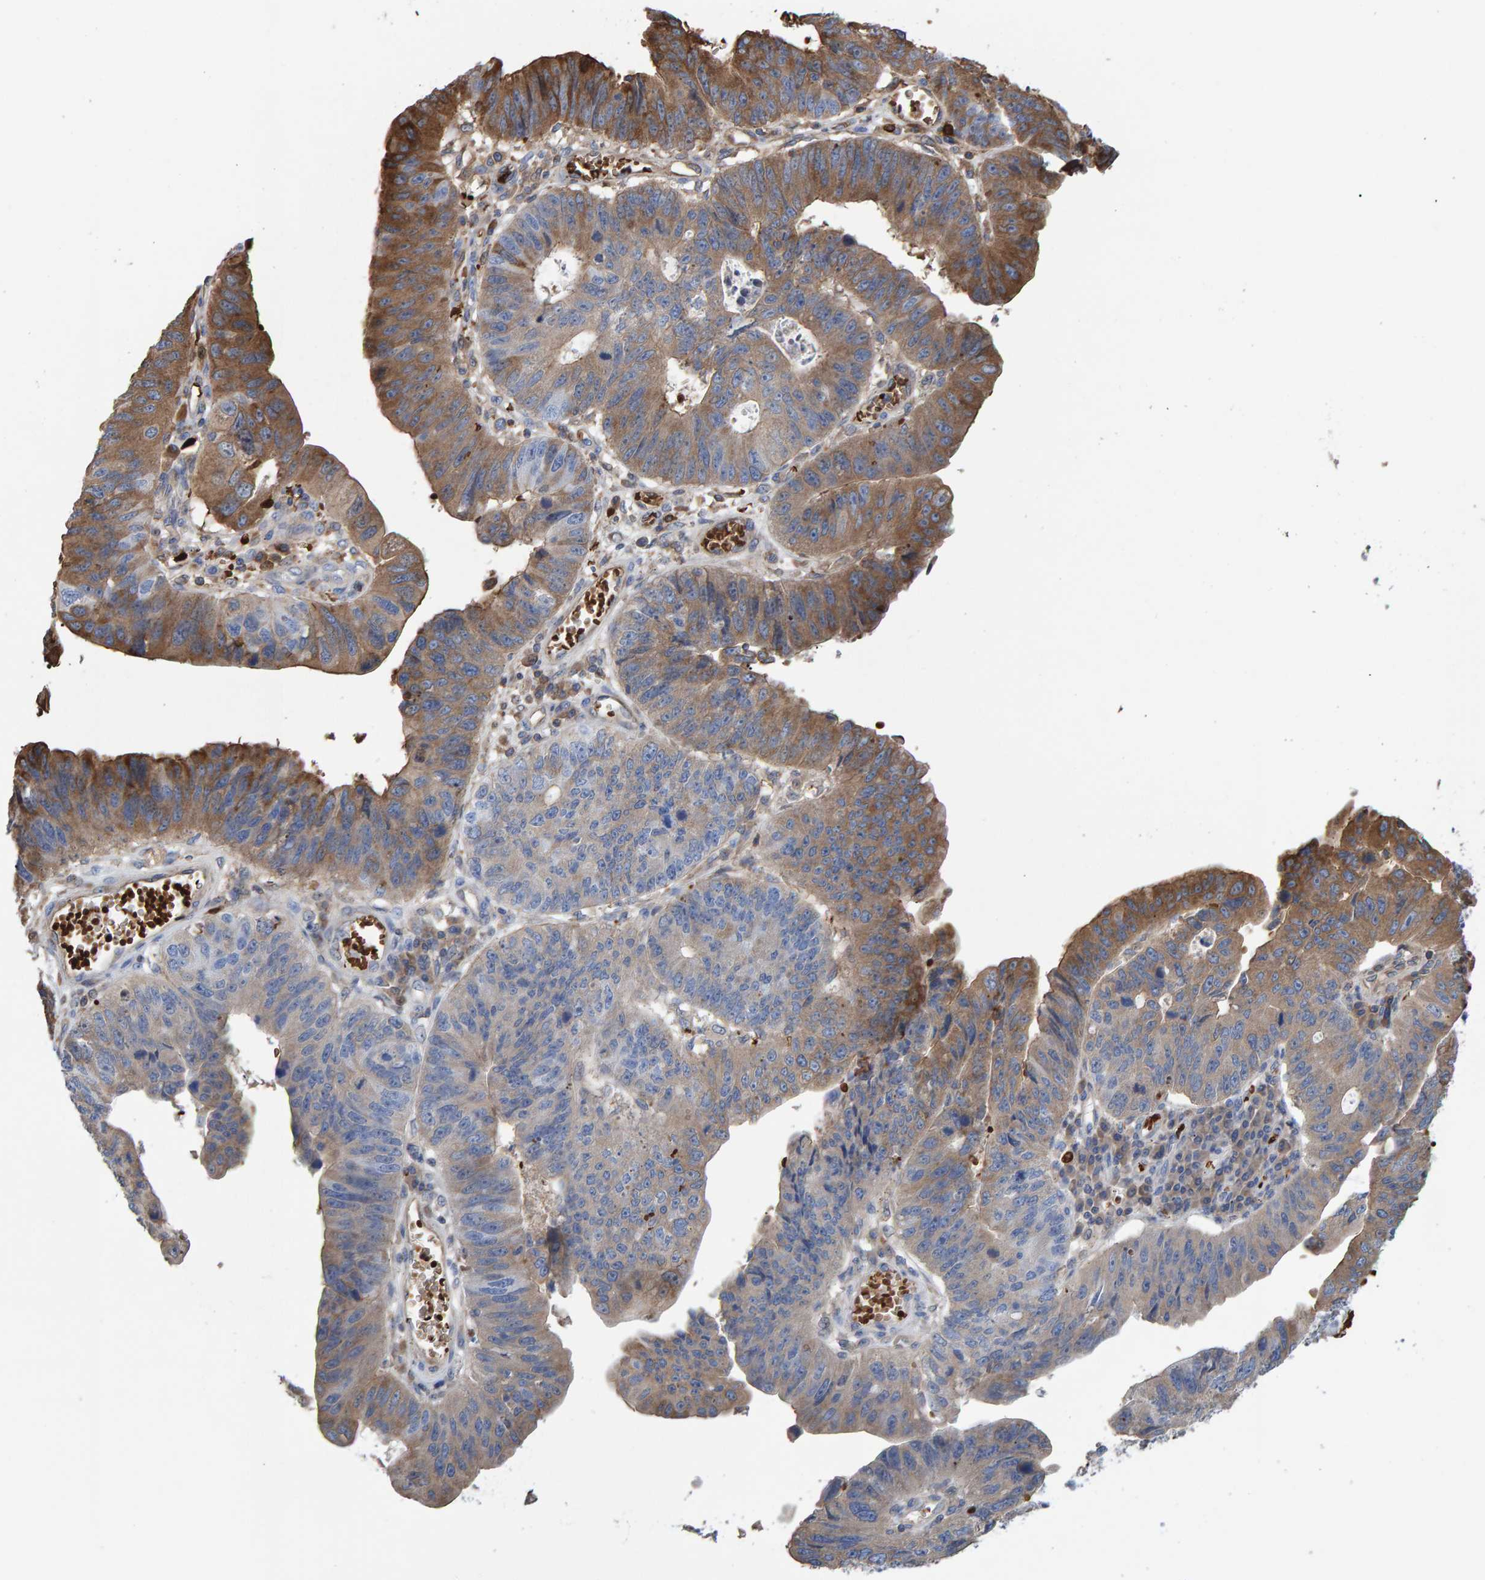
{"staining": {"intensity": "moderate", "quantity": "25%-75%", "location": "cytoplasmic/membranous"}, "tissue": "stomach cancer", "cell_type": "Tumor cells", "image_type": "cancer", "snomed": [{"axis": "morphology", "description": "Adenocarcinoma, NOS"}, {"axis": "topography", "description": "Stomach"}], "caption": "This is an image of immunohistochemistry (IHC) staining of stomach adenocarcinoma, which shows moderate positivity in the cytoplasmic/membranous of tumor cells.", "gene": "VPS9D1", "patient": {"sex": "male", "age": 59}}